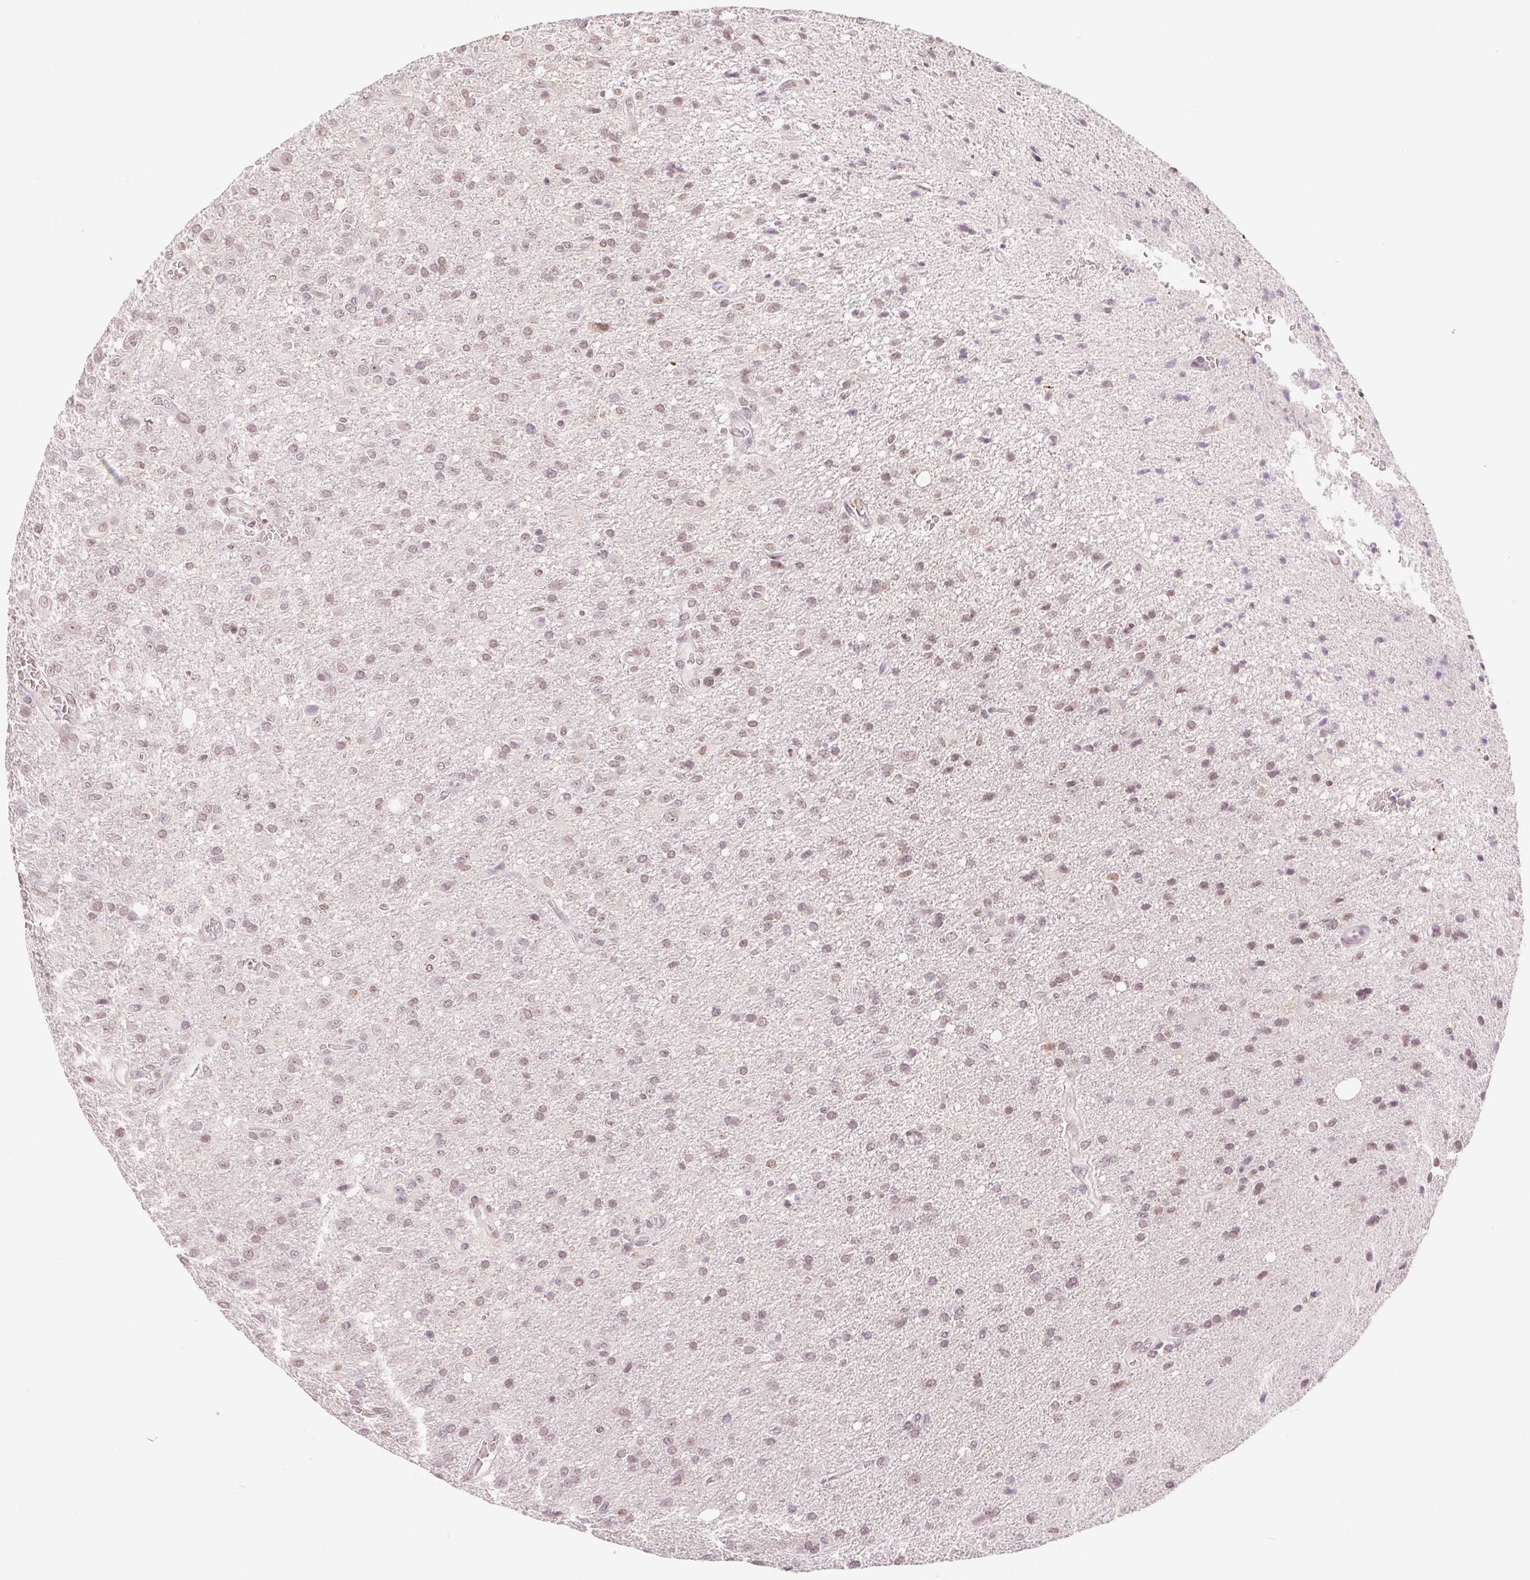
{"staining": {"intensity": "weak", "quantity": "25%-75%", "location": "nuclear"}, "tissue": "glioma", "cell_type": "Tumor cells", "image_type": "cancer", "snomed": [{"axis": "morphology", "description": "Glioma, malignant, Low grade"}, {"axis": "topography", "description": "Brain"}], "caption": "Malignant glioma (low-grade) stained for a protein exhibits weak nuclear positivity in tumor cells.", "gene": "DEK", "patient": {"sex": "male", "age": 66}}